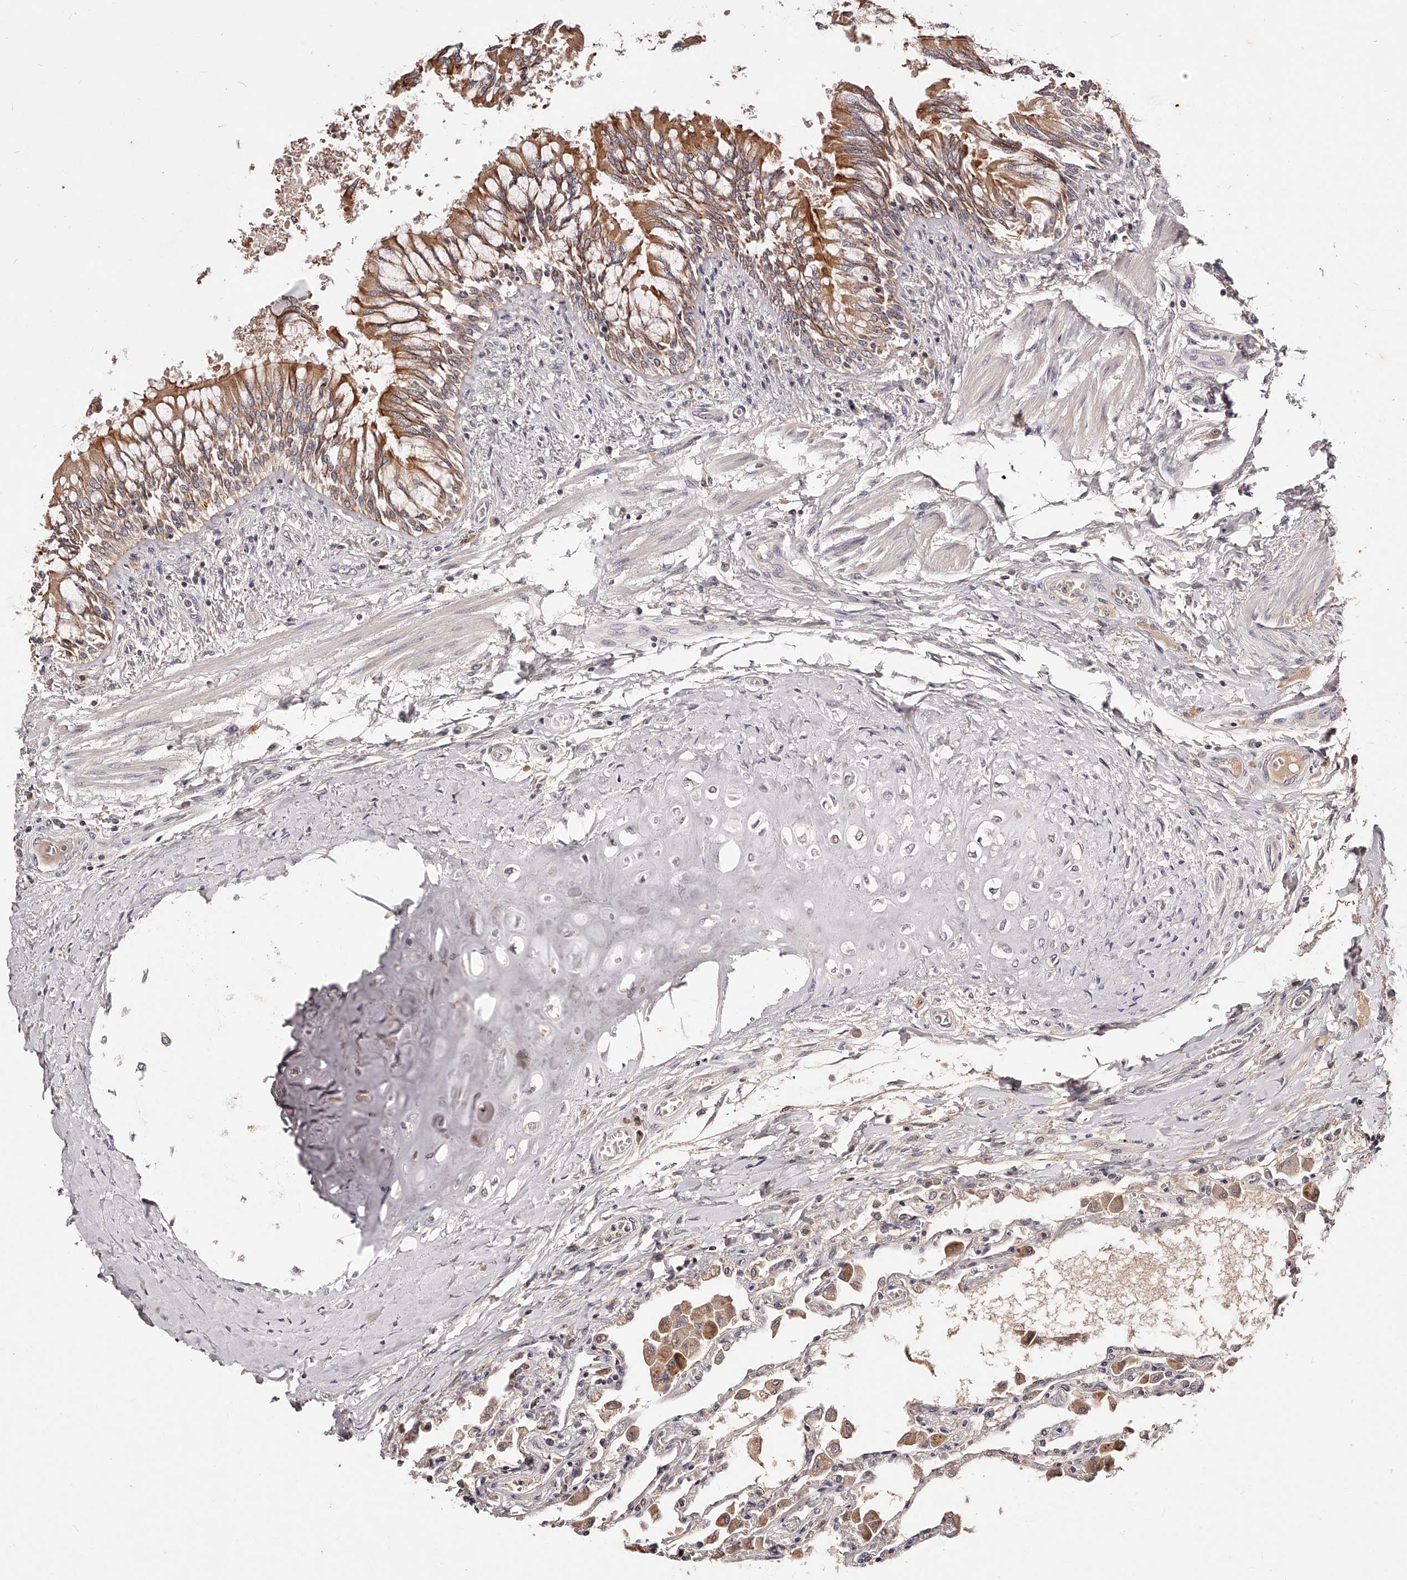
{"staining": {"intensity": "moderate", "quantity": "25%-75%", "location": "cytoplasmic/membranous,nuclear"}, "tissue": "lung", "cell_type": "Alveolar cells", "image_type": "normal", "snomed": [{"axis": "morphology", "description": "Normal tissue, NOS"}, {"axis": "topography", "description": "Bronchus"}, {"axis": "topography", "description": "Lung"}], "caption": "Immunohistochemical staining of normal human lung shows 25%-75% levels of moderate cytoplasmic/membranous,nuclear protein expression in about 25%-75% of alveolar cells.", "gene": "PHACTR1", "patient": {"sex": "female", "age": 49}}